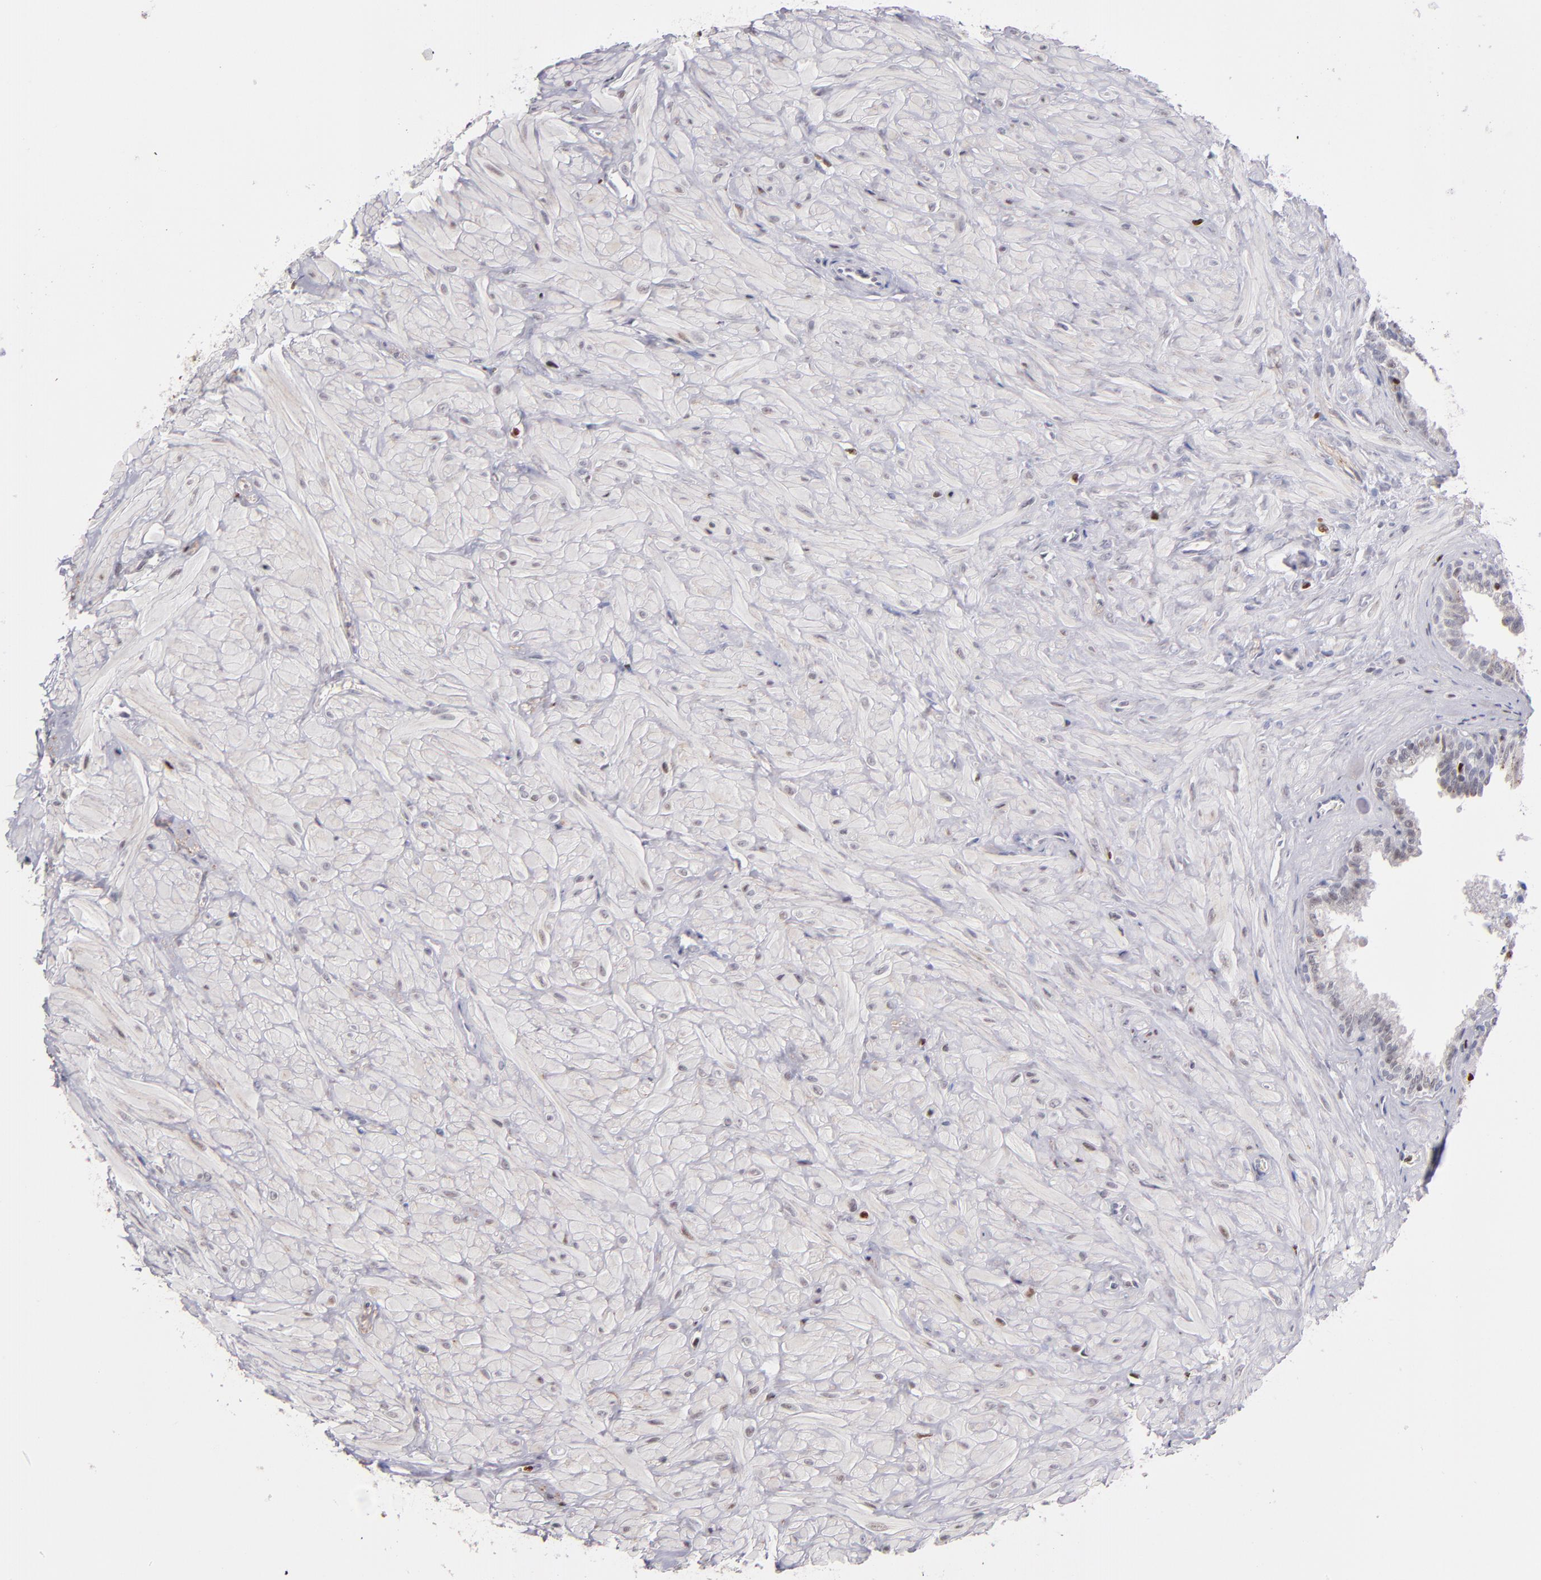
{"staining": {"intensity": "weak", "quantity": "25%-75%", "location": "nuclear"}, "tissue": "seminal vesicle", "cell_type": "Glandular cells", "image_type": "normal", "snomed": [{"axis": "morphology", "description": "Normal tissue, NOS"}, {"axis": "topography", "description": "Seminal veicle"}], "caption": "A brown stain shows weak nuclear staining of a protein in glandular cells of normal human seminal vesicle. Immunohistochemistry (ihc) stains the protein in brown and the nuclei are stained blue.", "gene": "POLA1", "patient": {"sex": "male", "age": 26}}